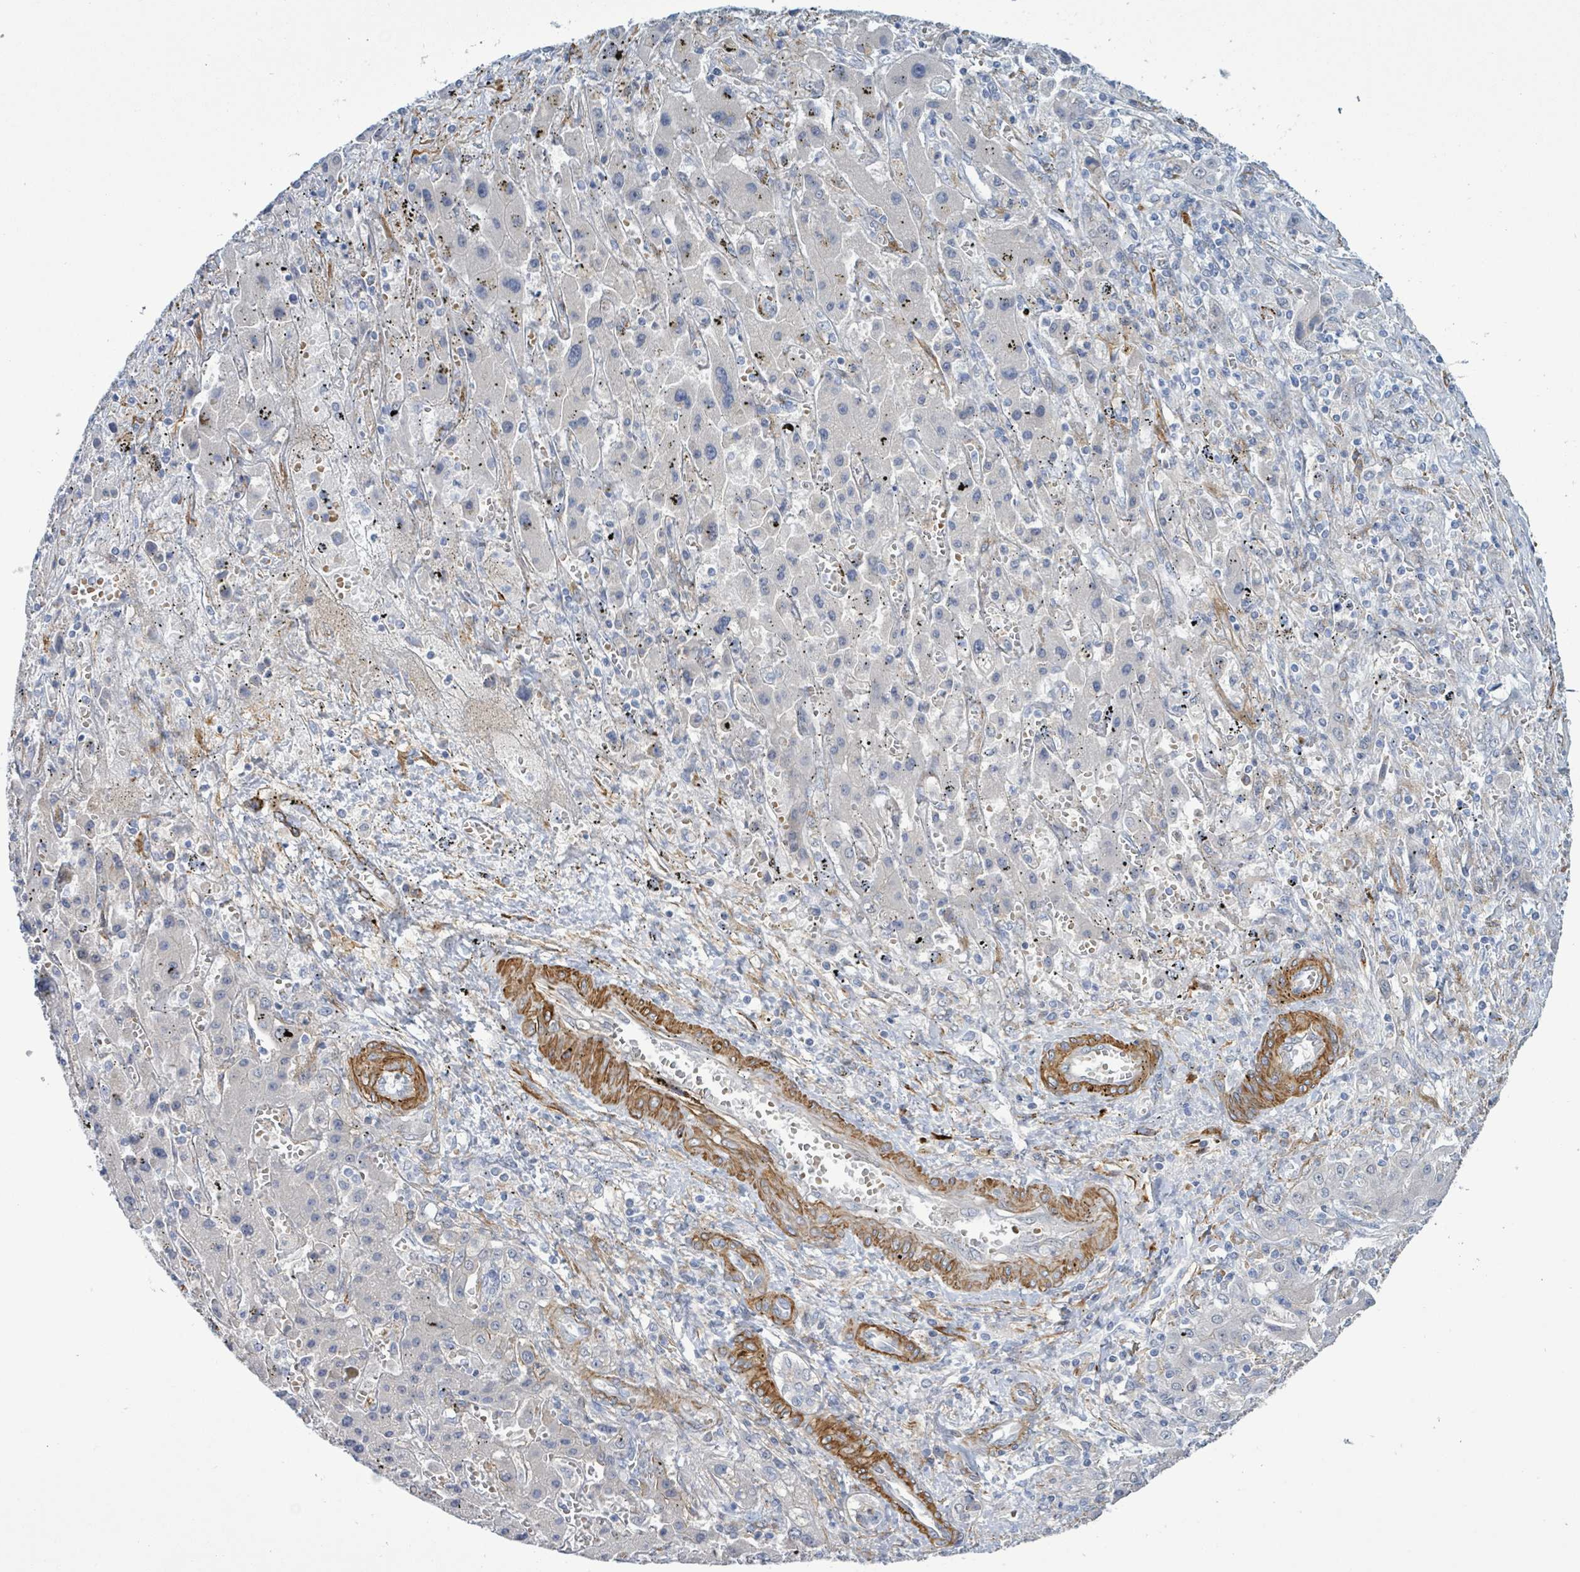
{"staining": {"intensity": "negative", "quantity": "none", "location": "none"}, "tissue": "liver cancer", "cell_type": "Tumor cells", "image_type": "cancer", "snomed": [{"axis": "morphology", "description": "Cholangiocarcinoma"}, {"axis": "topography", "description": "Liver"}], "caption": "High power microscopy histopathology image of an IHC image of liver cancer, revealing no significant positivity in tumor cells.", "gene": "DMRTC1B", "patient": {"sex": "female", "age": 52}}